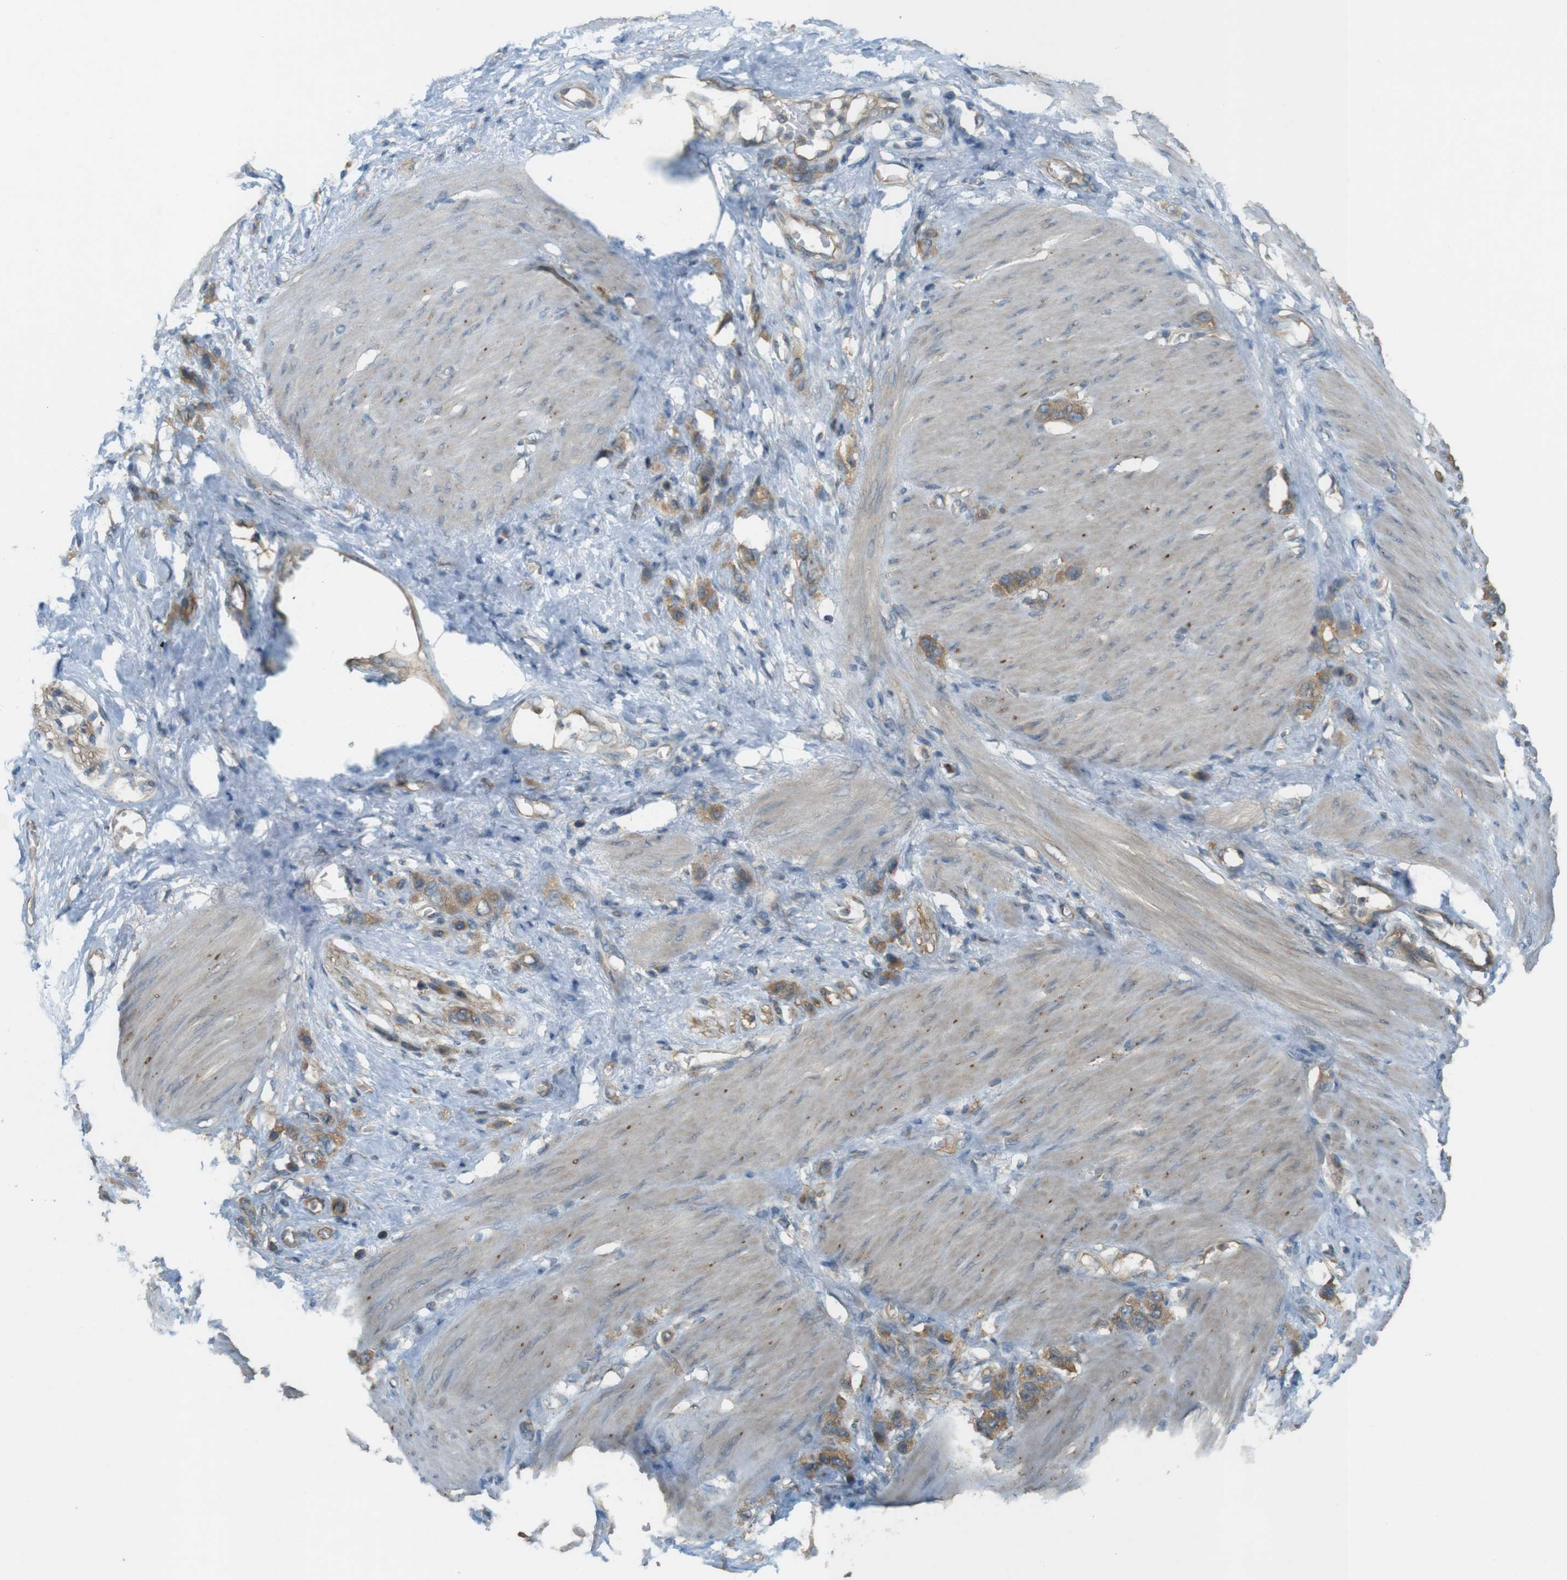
{"staining": {"intensity": "moderate", "quantity": ">75%", "location": "cytoplasmic/membranous"}, "tissue": "stomach cancer", "cell_type": "Tumor cells", "image_type": "cancer", "snomed": [{"axis": "morphology", "description": "Adenocarcinoma, NOS"}, {"axis": "morphology", "description": "Adenocarcinoma, High grade"}, {"axis": "topography", "description": "Stomach, upper"}, {"axis": "topography", "description": "Stomach, lower"}], "caption": "Stomach adenocarcinoma was stained to show a protein in brown. There is medium levels of moderate cytoplasmic/membranous staining in about >75% of tumor cells.", "gene": "ZDHHC20", "patient": {"sex": "female", "age": 65}}